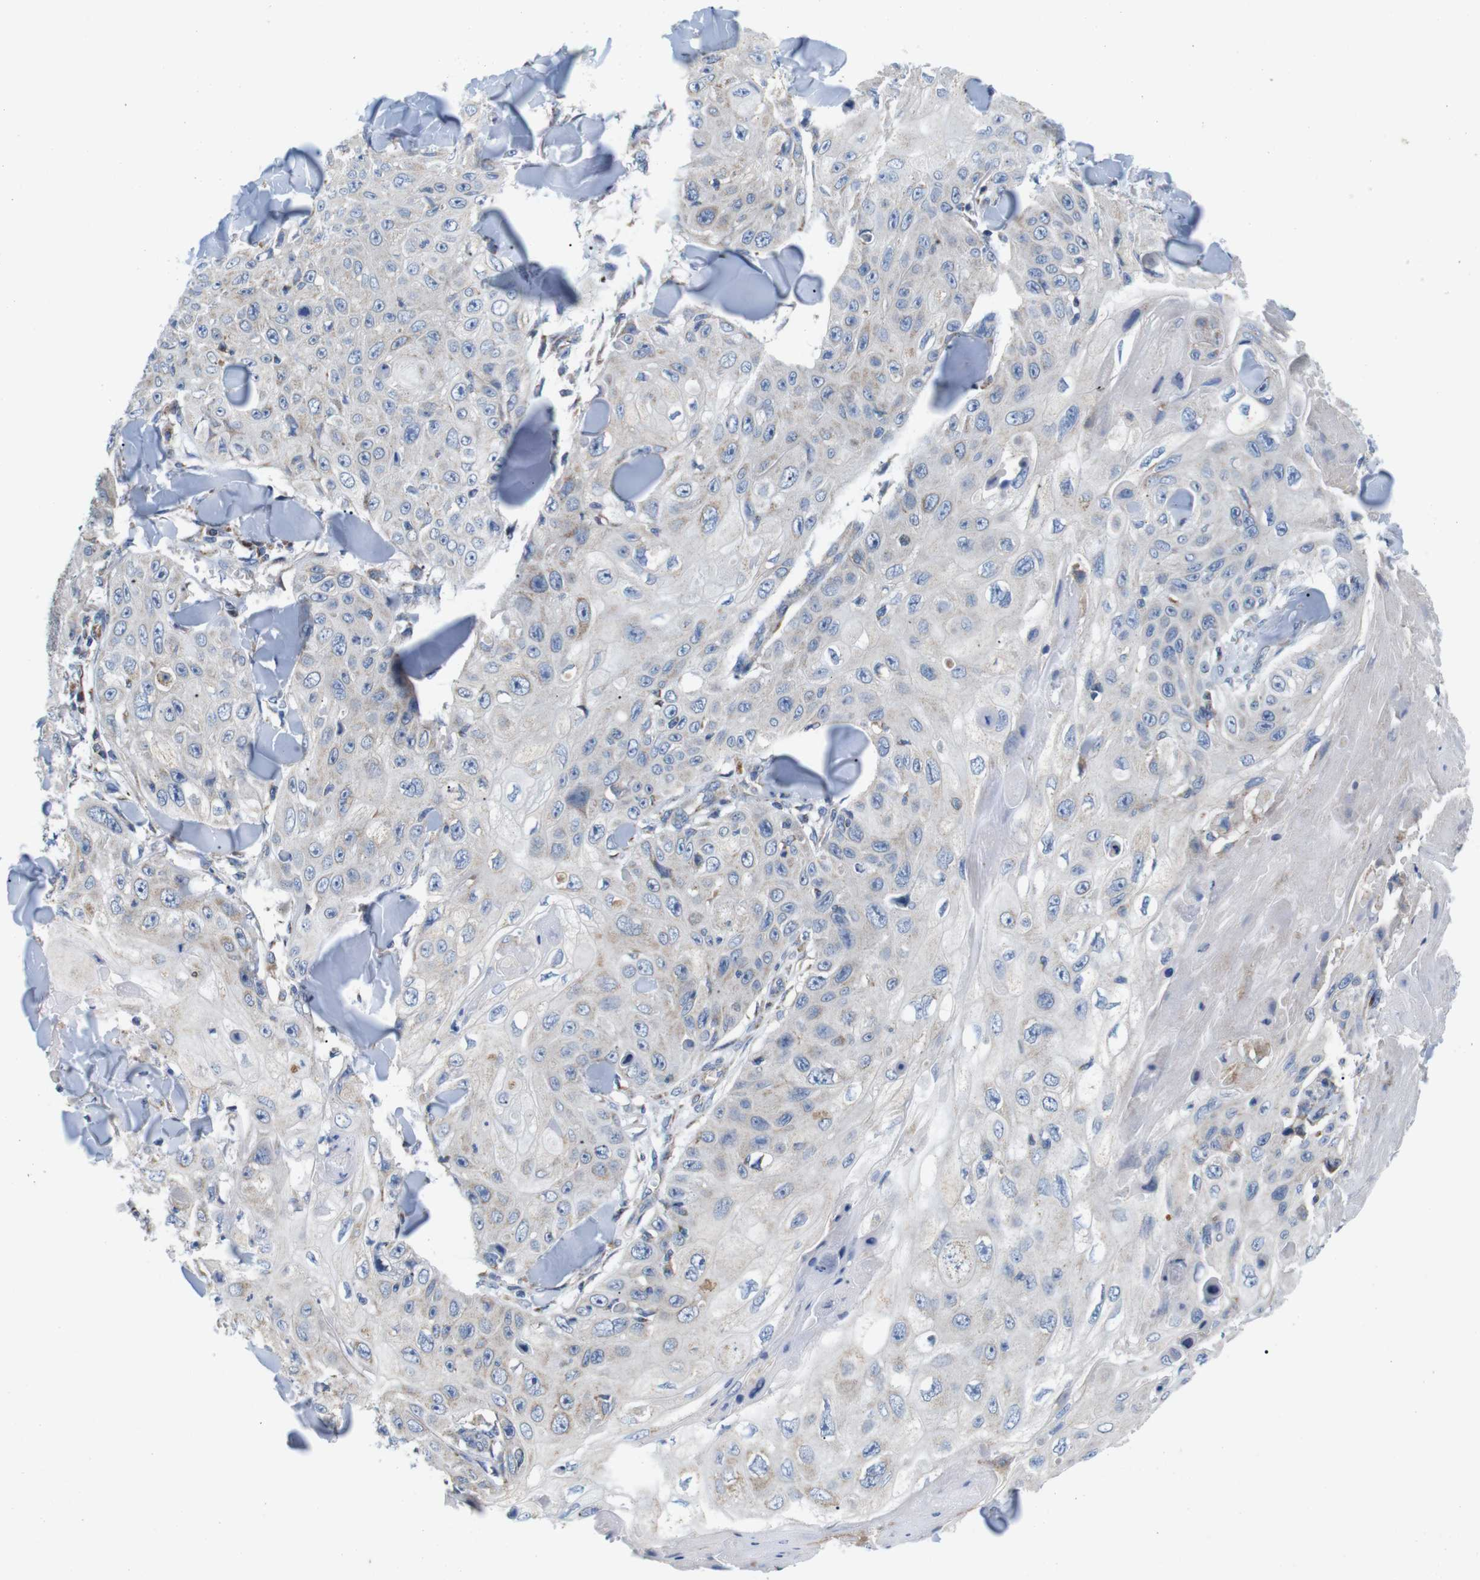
{"staining": {"intensity": "weak", "quantity": "<25%", "location": "cytoplasmic/membranous"}, "tissue": "skin cancer", "cell_type": "Tumor cells", "image_type": "cancer", "snomed": [{"axis": "morphology", "description": "Squamous cell carcinoma, NOS"}, {"axis": "topography", "description": "Skin"}], "caption": "Immunohistochemical staining of skin cancer displays no significant staining in tumor cells.", "gene": "F2RL1", "patient": {"sex": "male", "age": 86}}